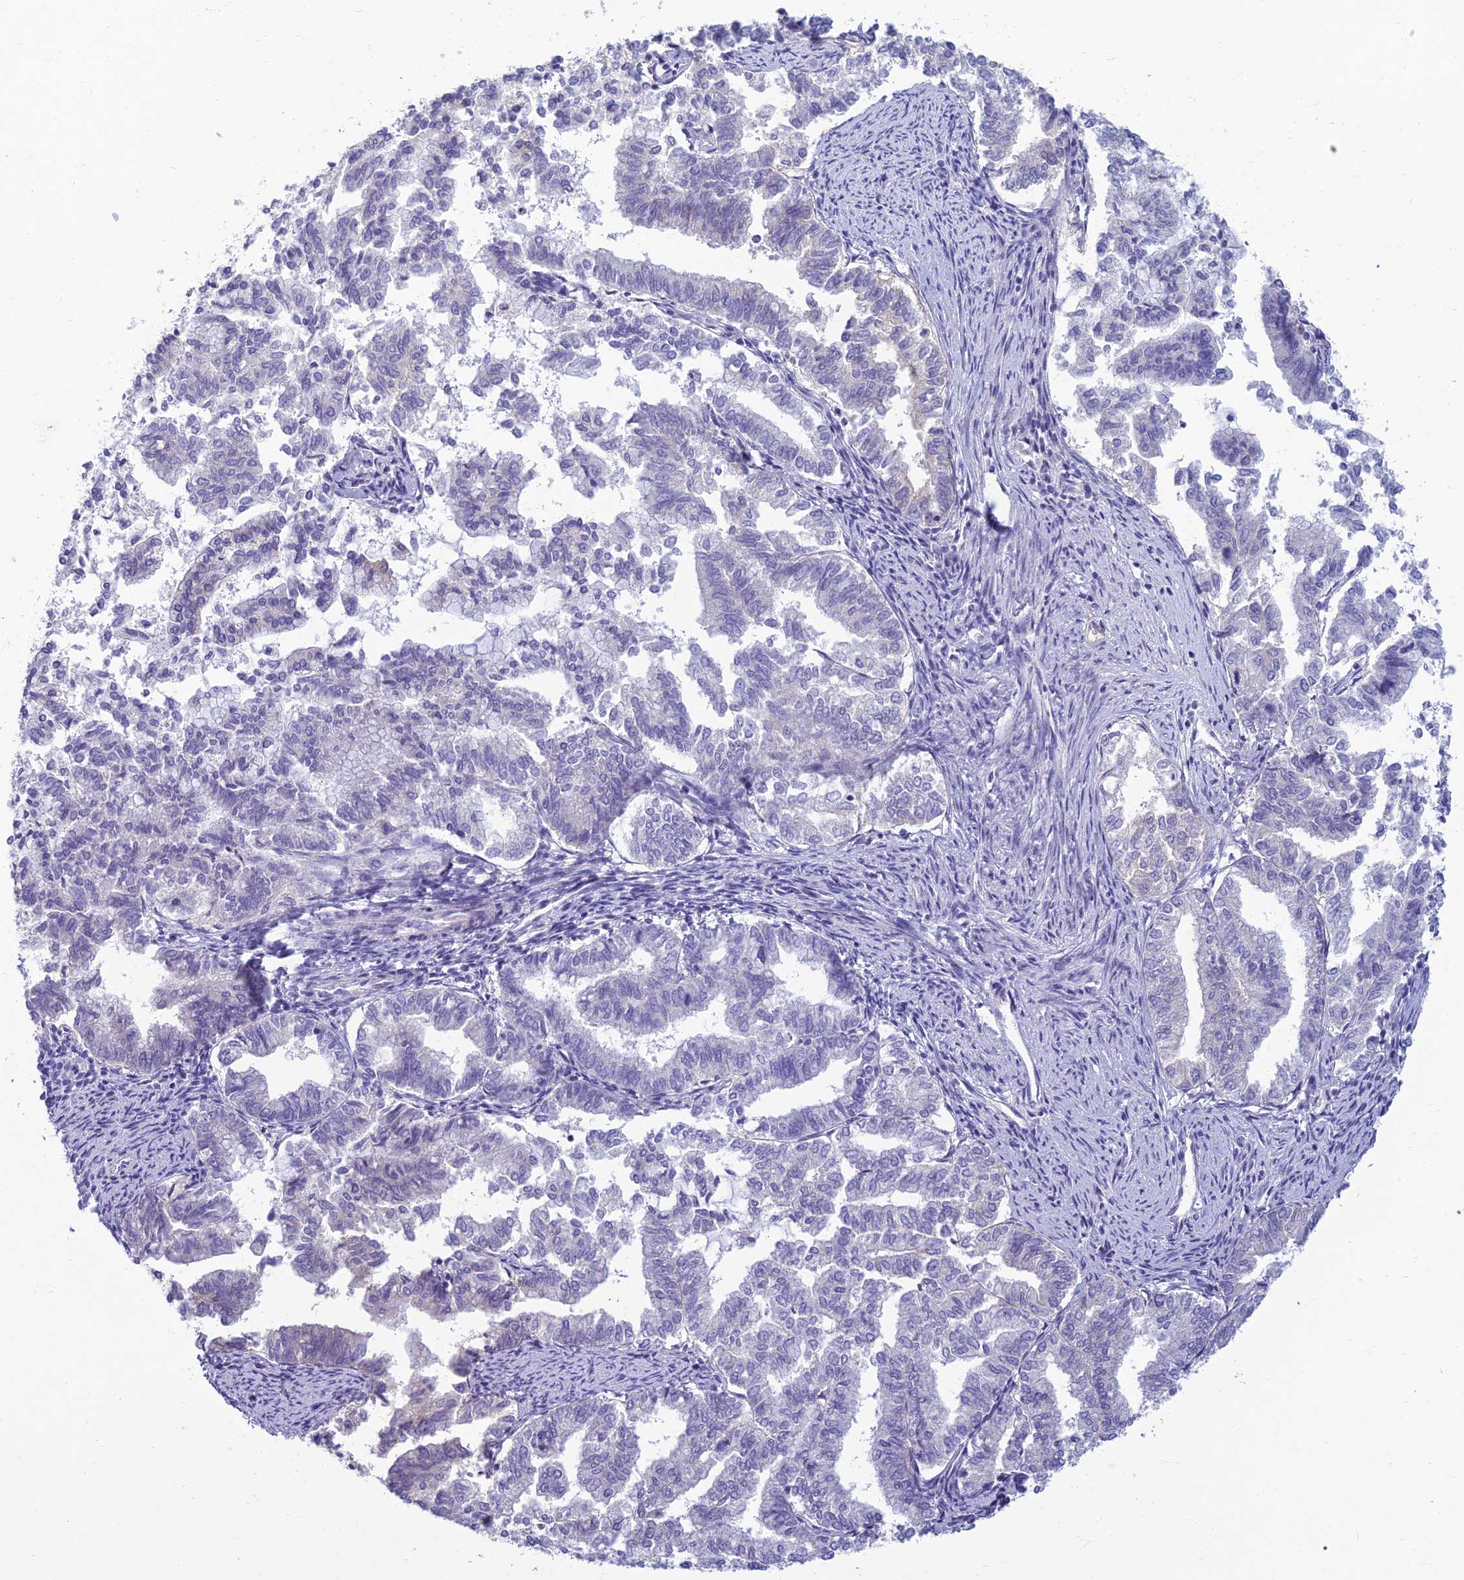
{"staining": {"intensity": "negative", "quantity": "none", "location": "none"}, "tissue": "endometrial cancer", "cell_type": "Tumor cells", "image_type": "cancer", "snomed": [{"axis": "morphology", "description": "Adenocarcinoma, NOS"}, {"axis": "topography", "description": "Endometrium"}], "caption": "High magnification brightfield microscopy of endometrial cancer (adenocarcinoma) stained with DAB (3,3'-diaminobenzidine) (brown) and counterstained with hematoxylin (blue): tumor cells show no significant staining.", "gene": "NEURL1", "patient": {"sex": "female", "age": 79}}